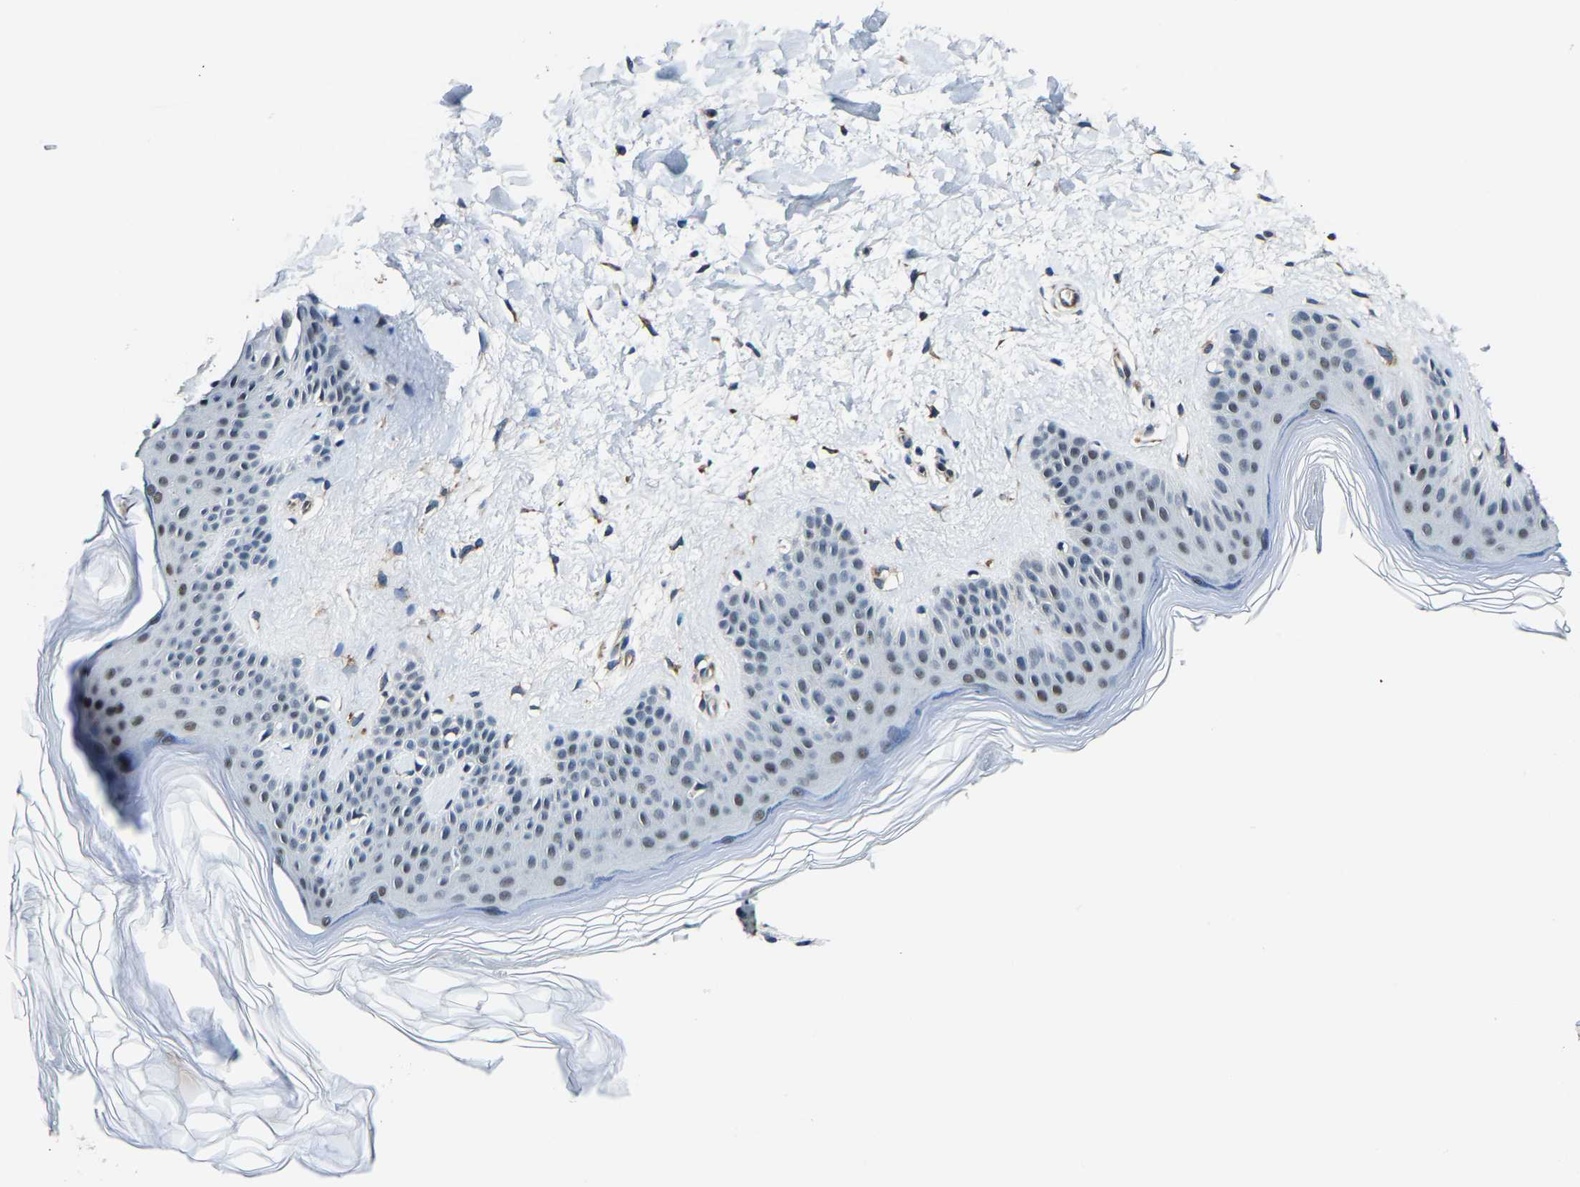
{"staining": {"intensity": "strong", "quantity": ">75%", "location": "cytoplasmic/membranous"}, "tissue": "skin", "cell_type": "Fibroblasts", "image_type": "normal", "snomed": [{"axis": "morphology", "description": "Normal tissue, NOS"}, {"axis": "morphology", "description": "Malignant melanoma, Metastatic site"}, {"axis": "topography", "description": "Skin"}], "caption": "Fibroblasts reveal high levels of strong cytoplasmic/membranous positivity in about >75% of cells in normal skin.", "gene": "METTL1", "patient": {"sex": "male", "age": 41}}